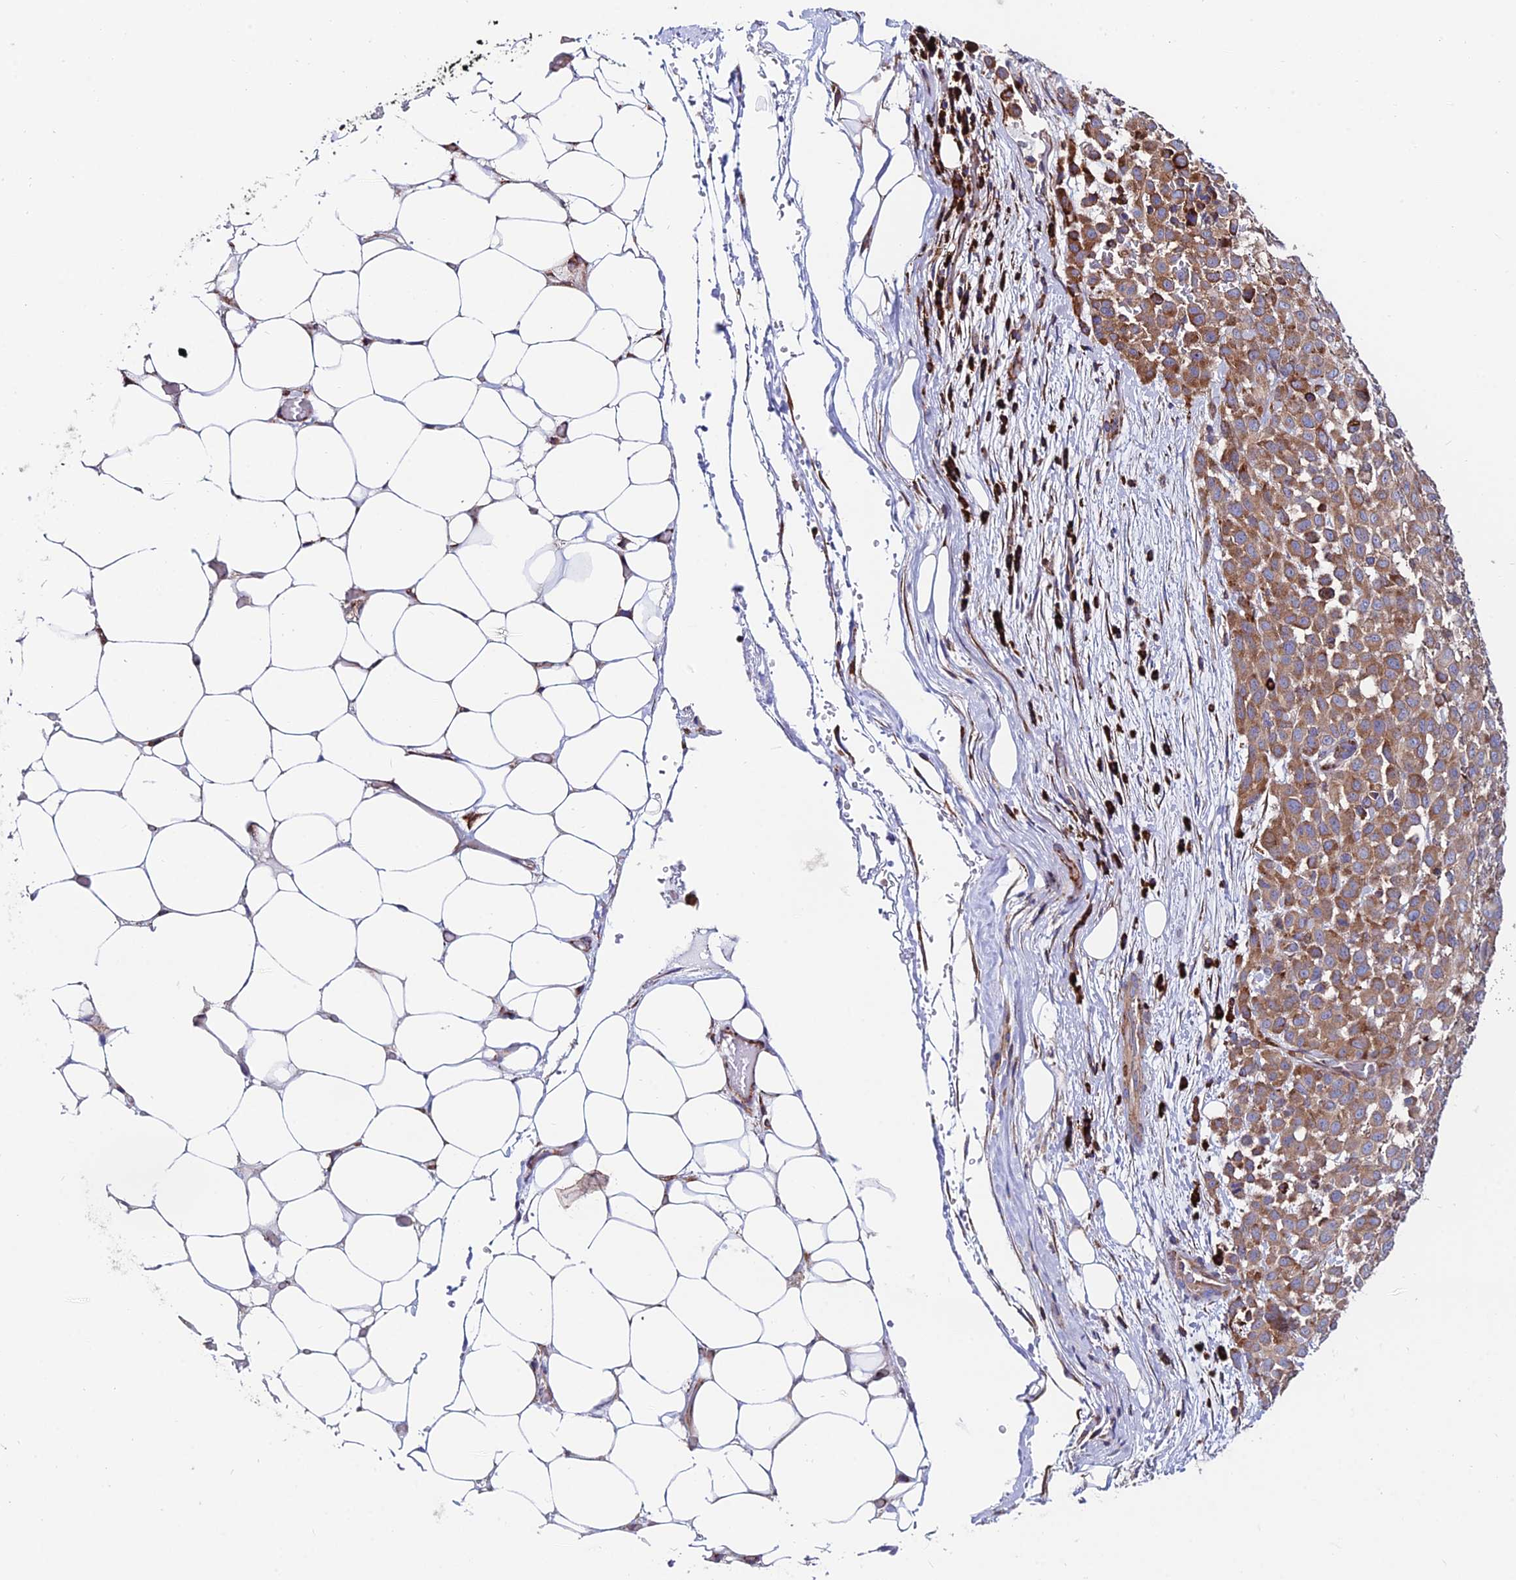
{"staining": {"intensity": "moderate", "quantity": "25%-75%", "location": "cytoplasmic/membranous"}, "tissue": "melanoma", "cell_type": "Tumor cells", "image_type": "cancer", "snomed": [{"axis": "morphology", "description": "Malignant melanoma, Metastatic site"}, {"axis": "topography", "description": "Skin"}], "caption": "Moderate cytoplasmic/membranous protein positivity is identified in about 25%-75% of tumor cells in malignant melanoma (metastatic site).", "gene": "EIF3K", "patient": {"sex": "female", "age": 81}}